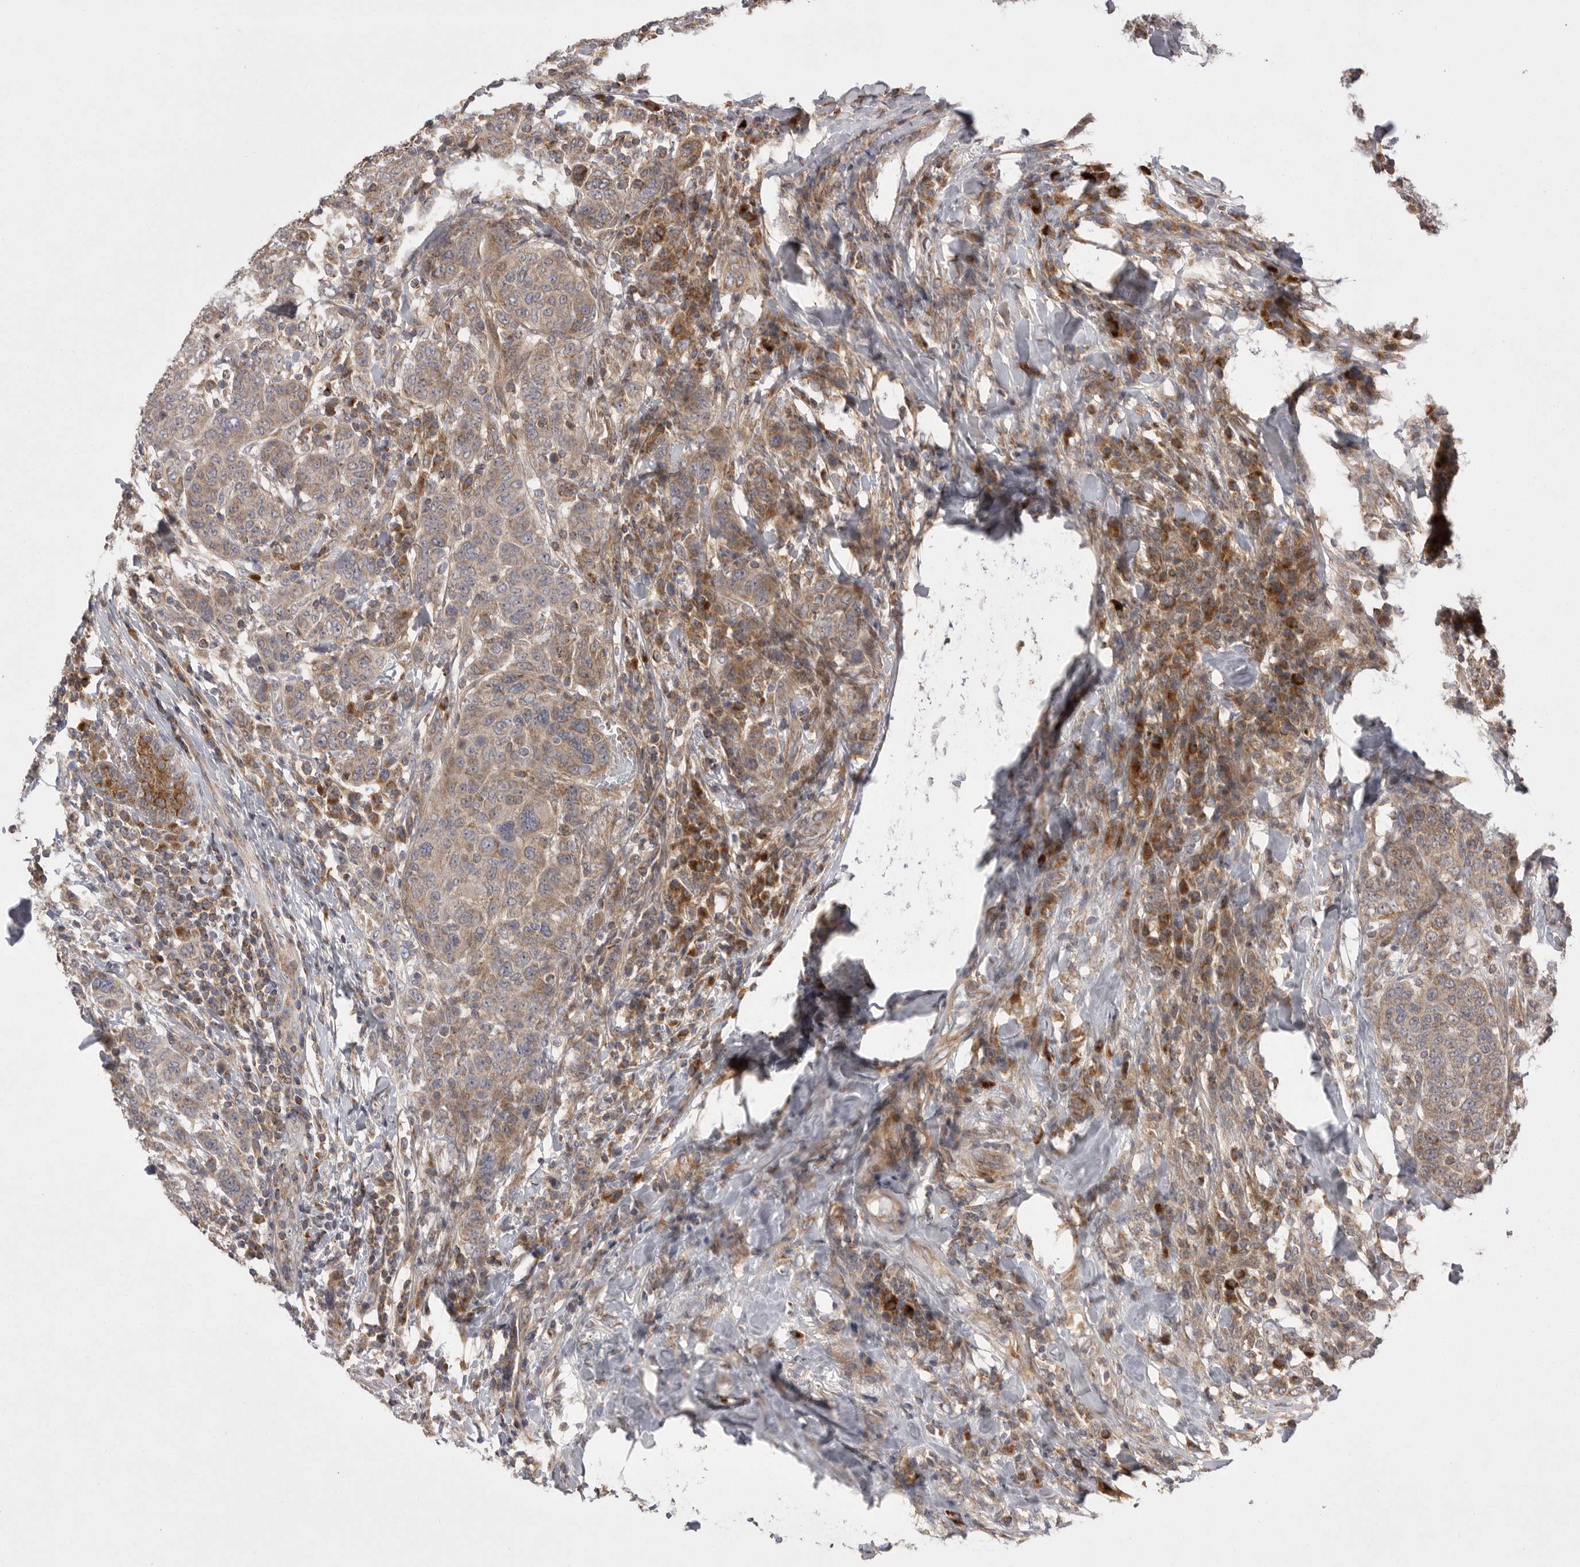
{"staining": {"intensity": "weak", "quantity": ">75%", "location": "cytoplasmic/membranous"}, "tissue": "breast cancer", "cell_type": "Tumor cells", "image_type": "cancer", "snomed": [{"axis": "morphology", "description": "Duct carcinoma"}, {"axis": "topography", "description": "Breast"}], "caption": "This histopathology image displays immunohistochemistry (IHC) staining of breast invasive ductal carcinoma, with low weak cytoplasmic/membranous expression in approximately >75% of tumor cells.", "gene": "KYAT3", "patient": {"sex": "female", "age": 37}}